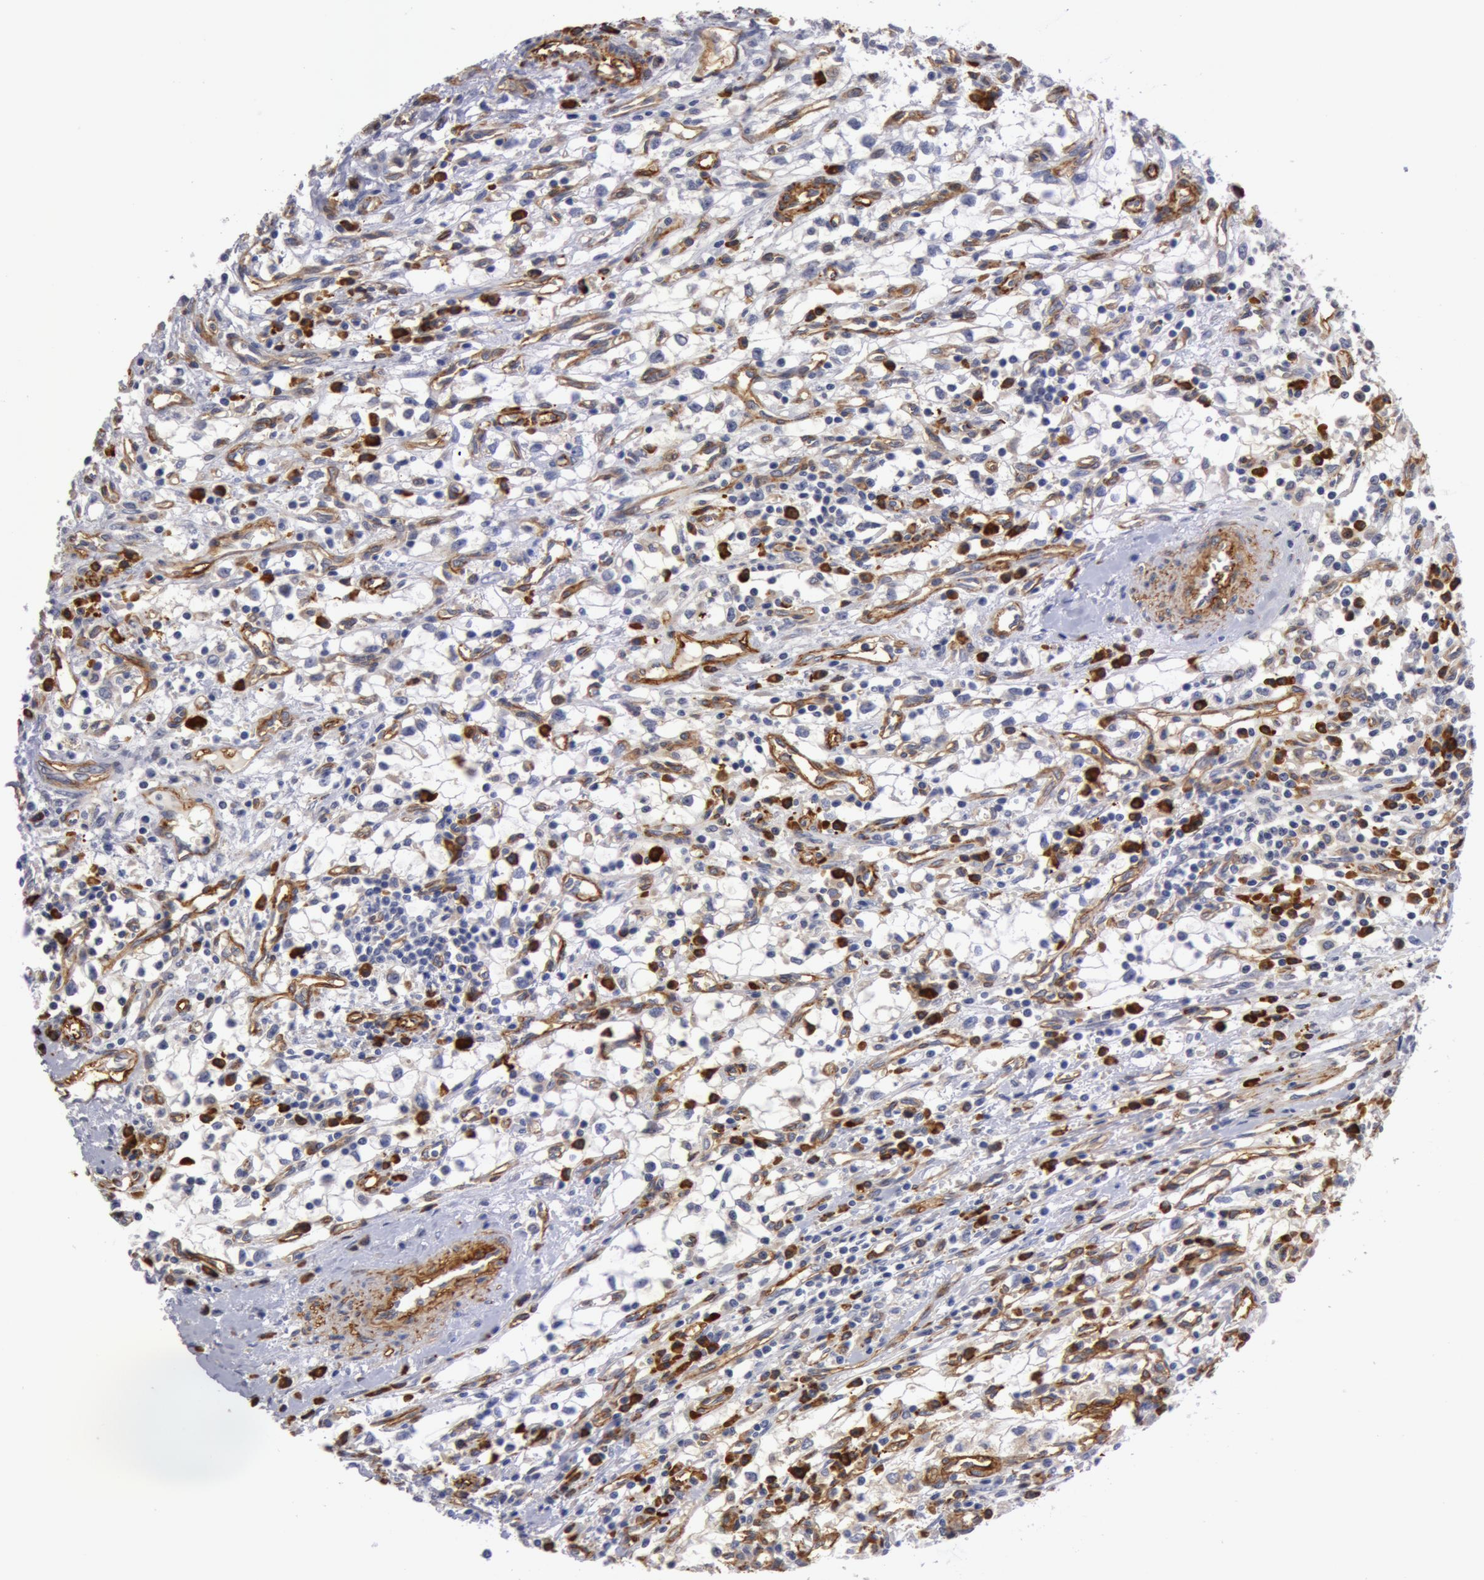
{"staining": {"intensity": "weak", "quantity": "25%-75%", "location": "cytoplasmic/membranous"}, "tissue": "renal cancer", "cell_type": "Tumor cells", "image_type": "cancer", "snomed": [{"axis": "morphology", "description": "Adenocarcinoma, NOS"}, {"axis": "topography", "description": "Kidney"}], "caption": "The histopathology image exhibits a brown stain indicating the presence of a protein in the cytoplasmic/membranous of tumor cells in renal adenocarcinoma.", "gene": "IL23A", "patient": {"sex": "male", "age": 82}}